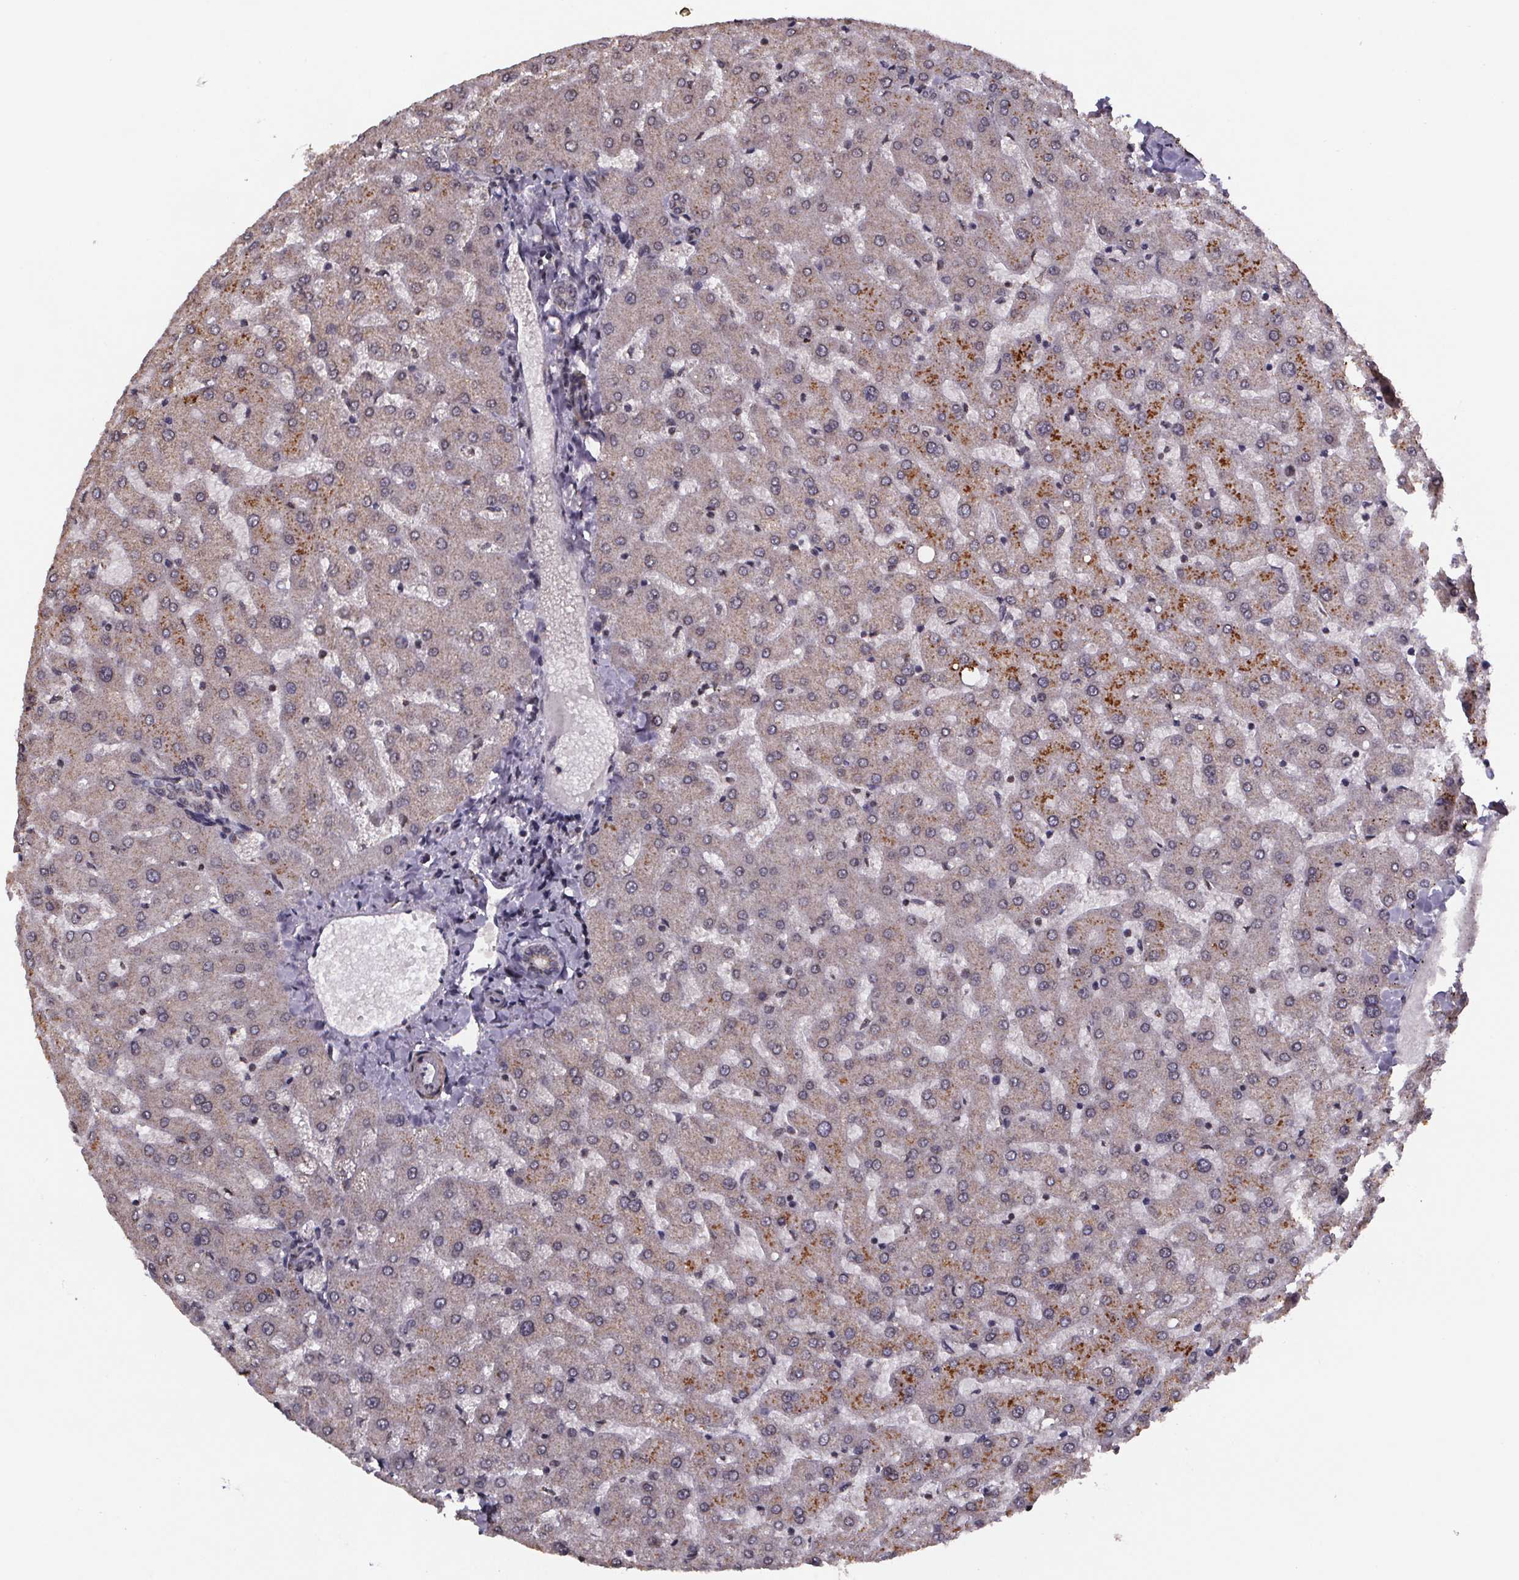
{"staining": {"intensity": "negative", "quantity": "none", "location": "none"}, "tissue": "liver", "cell_type": "Cholangiocytes", "image_type": "normal", "snomed": [{"axis": "morphology", "description": "Normal tissue, NOS"}, {"axis": "topography", "description": "Liver"}], "caption": "Protein analysis of normal liver displays no significant staining in cholangiocytes. The staining was performed using DAB to visualize the protein expression in brown, while the nuclei were stained in blue with hematoxylin (Magnification: 20x).", "gene": "PALLD", "patient": {"sex": "female", "age": 50}}